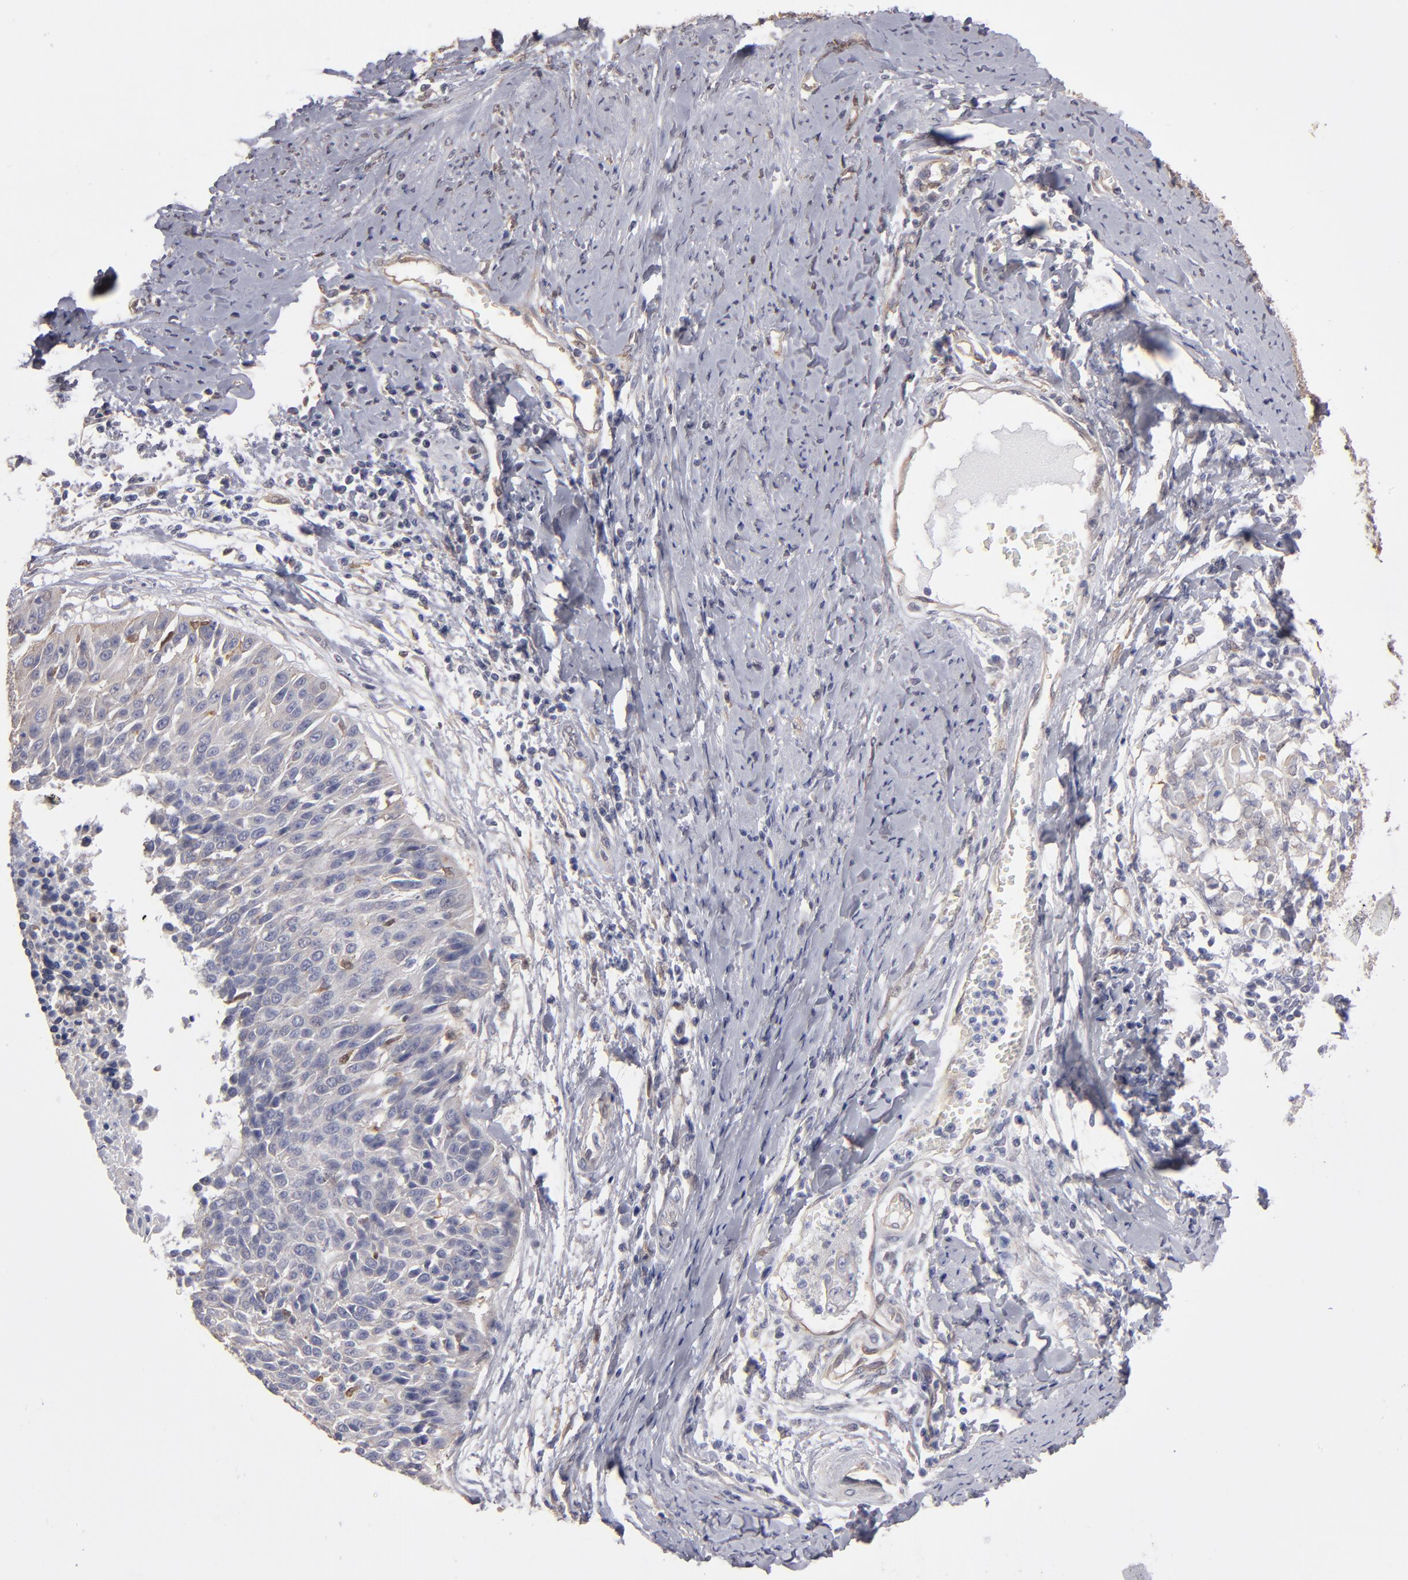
{"staining": {"intensity": "weak", "quantity": ">75%", "location": "cytoplasmic/membranous"}, "tissue": "cervical cancer", "cell_type": "Tumor cells", "image_type": "cancer", "snomed": [{"axis": "morphology", "description": "Squamous cell carcinoma, NOS"}, {"axis": "topography", "description": "Cervix"}], "caption": "Tumor cells demonstrate low levels of weak cytoplasmic/membranous expression in about >75% of cells in human cervical squamous cell carcinoma. Immunohistochemistry stains the protein of interest in brown and the nuclei are stained blue.", "gene": "NDRG2", "patient": {"sex": "female", "age": 64}}